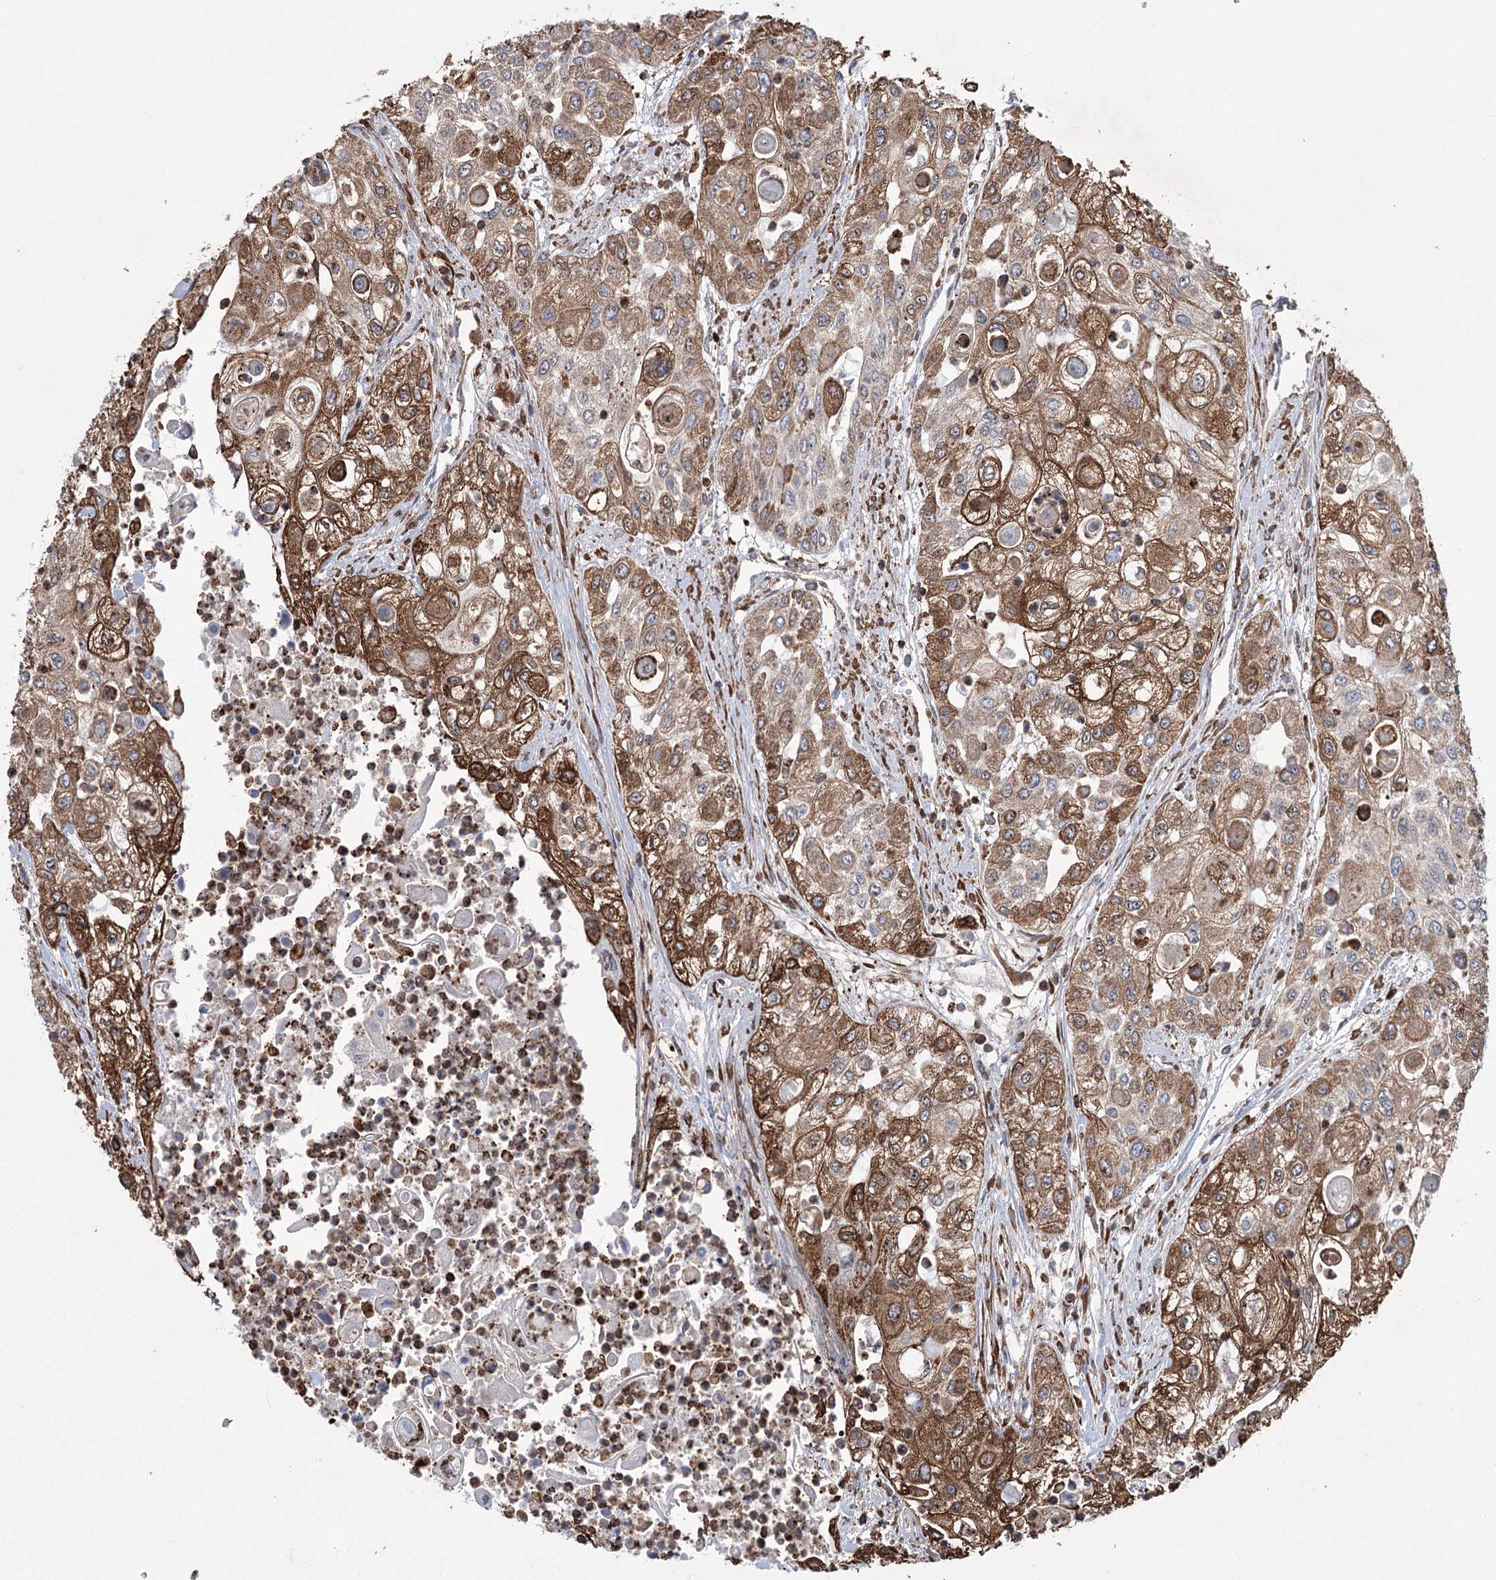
{"staining": {"intensity": "strong", "quantity": ">75%", "location": "cytoplasmic/membranous"}, "tissue": "urothelial cancer", "cell_type": "Tumor cells", "image_type": "cancer", "snomed": [{"axis": "morphology", "description": "Urothelial carcinoma, High grade"}, {"axis": "topography", "description": "Urinary bladder"}], "caption": "An immunohistochemistry (IHC) image of neoplastic tissue is shown. Protein staining in brown labels strong cytoplasmic/membranous positivity in urothelial cancer within tumor cells.", "gene": "TRIM71", "patient": {"sex": "female", "age": 79}}